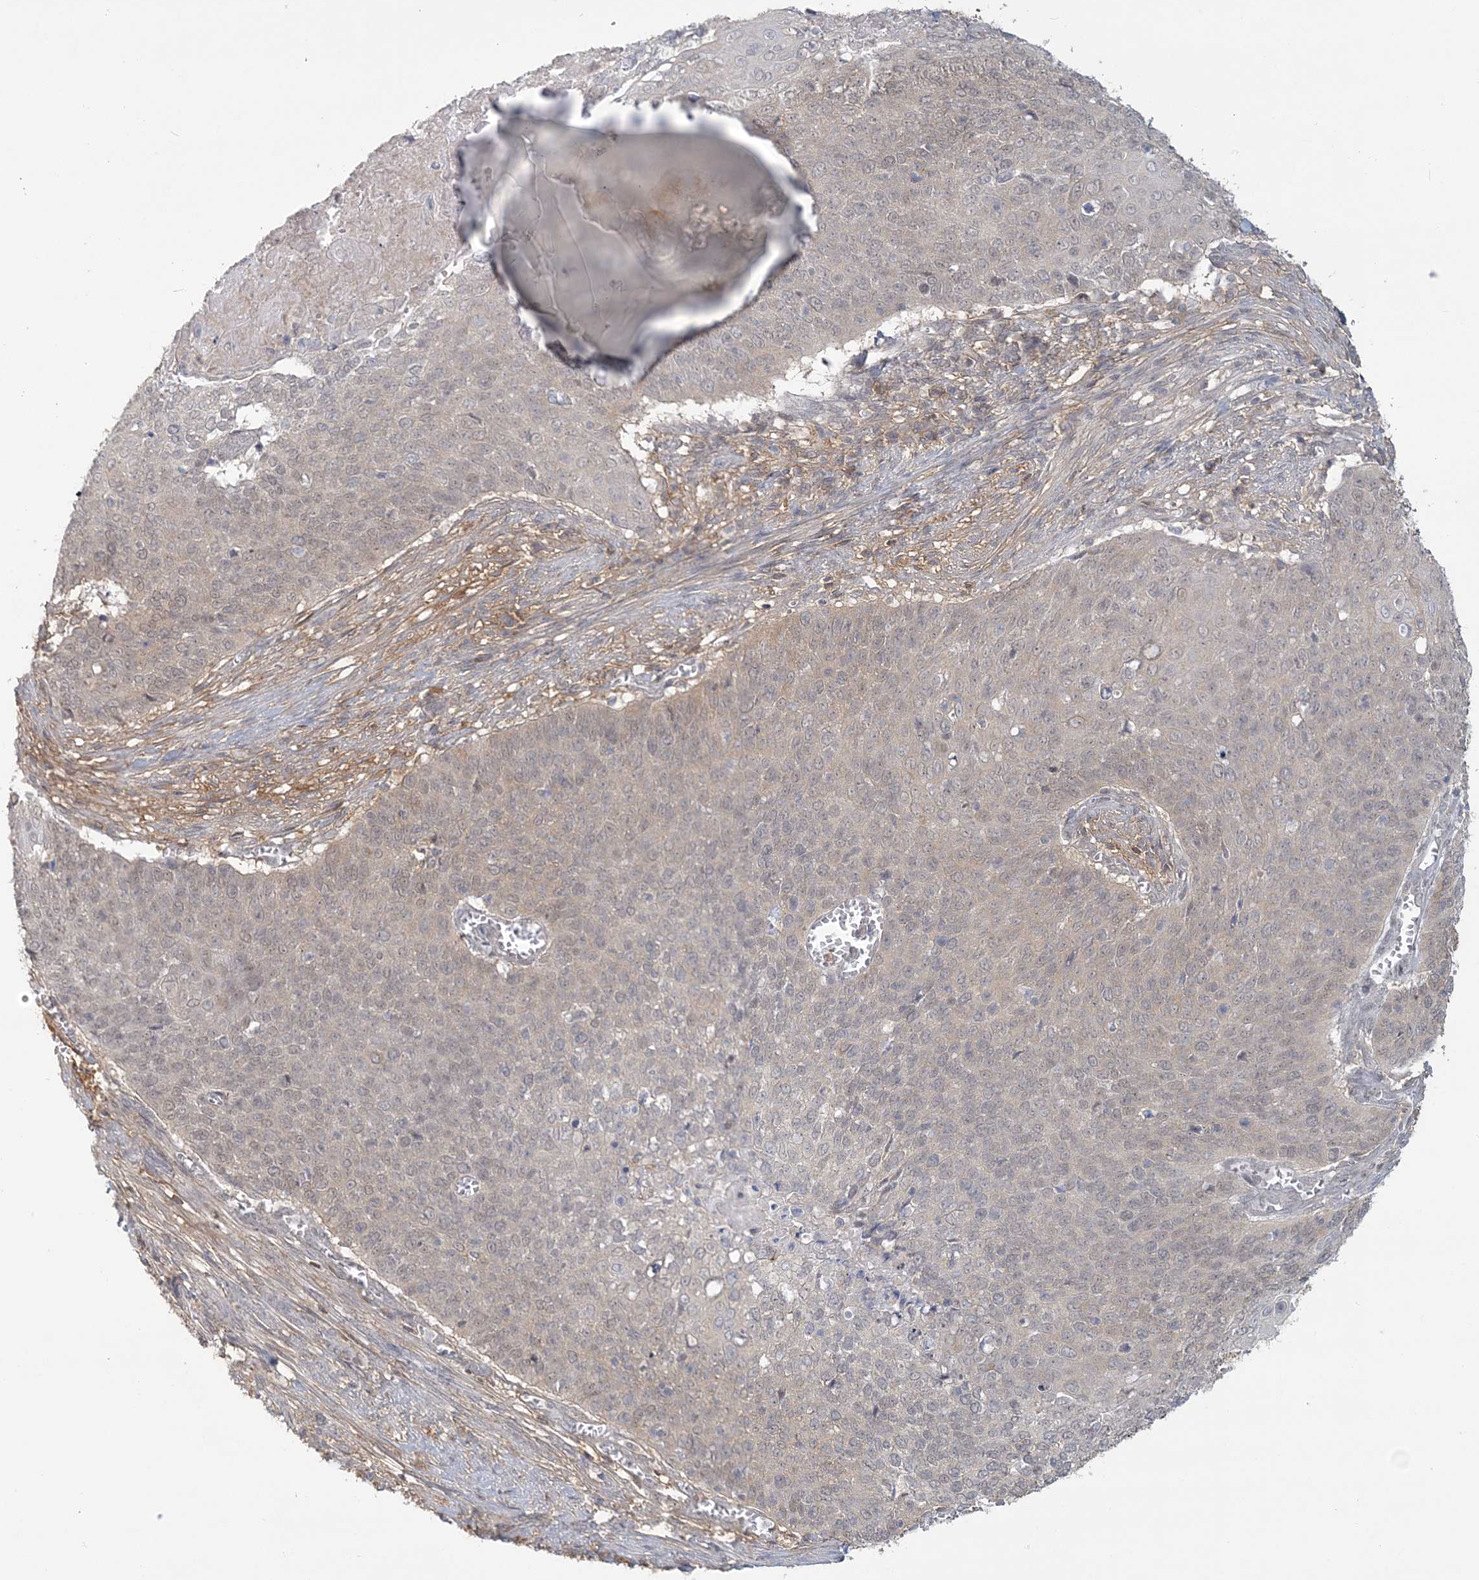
{"staining": {"intensity": "weak", "quantity": "25%-75%", "location": "cytoplasmic/membranous,nuclear"}, "tissue": "cervical cancer", "cell_type": "Tumor cells", "image_type": "cancer", "snomed": [{"axis": "morphology", "description": "Squamous cell carcinoma, NOS"}, {"axis": "topography", "description": "Cervix"}], "caption": "Immunohistochemical staining of human cervical cancer displays low levels of weak cytoplasmic/membranous and nuclear protein expression in about 25%-75% of tumor cells.", "gene": "ANKS1A", "patient": {"sex": "female", "age": 39}}